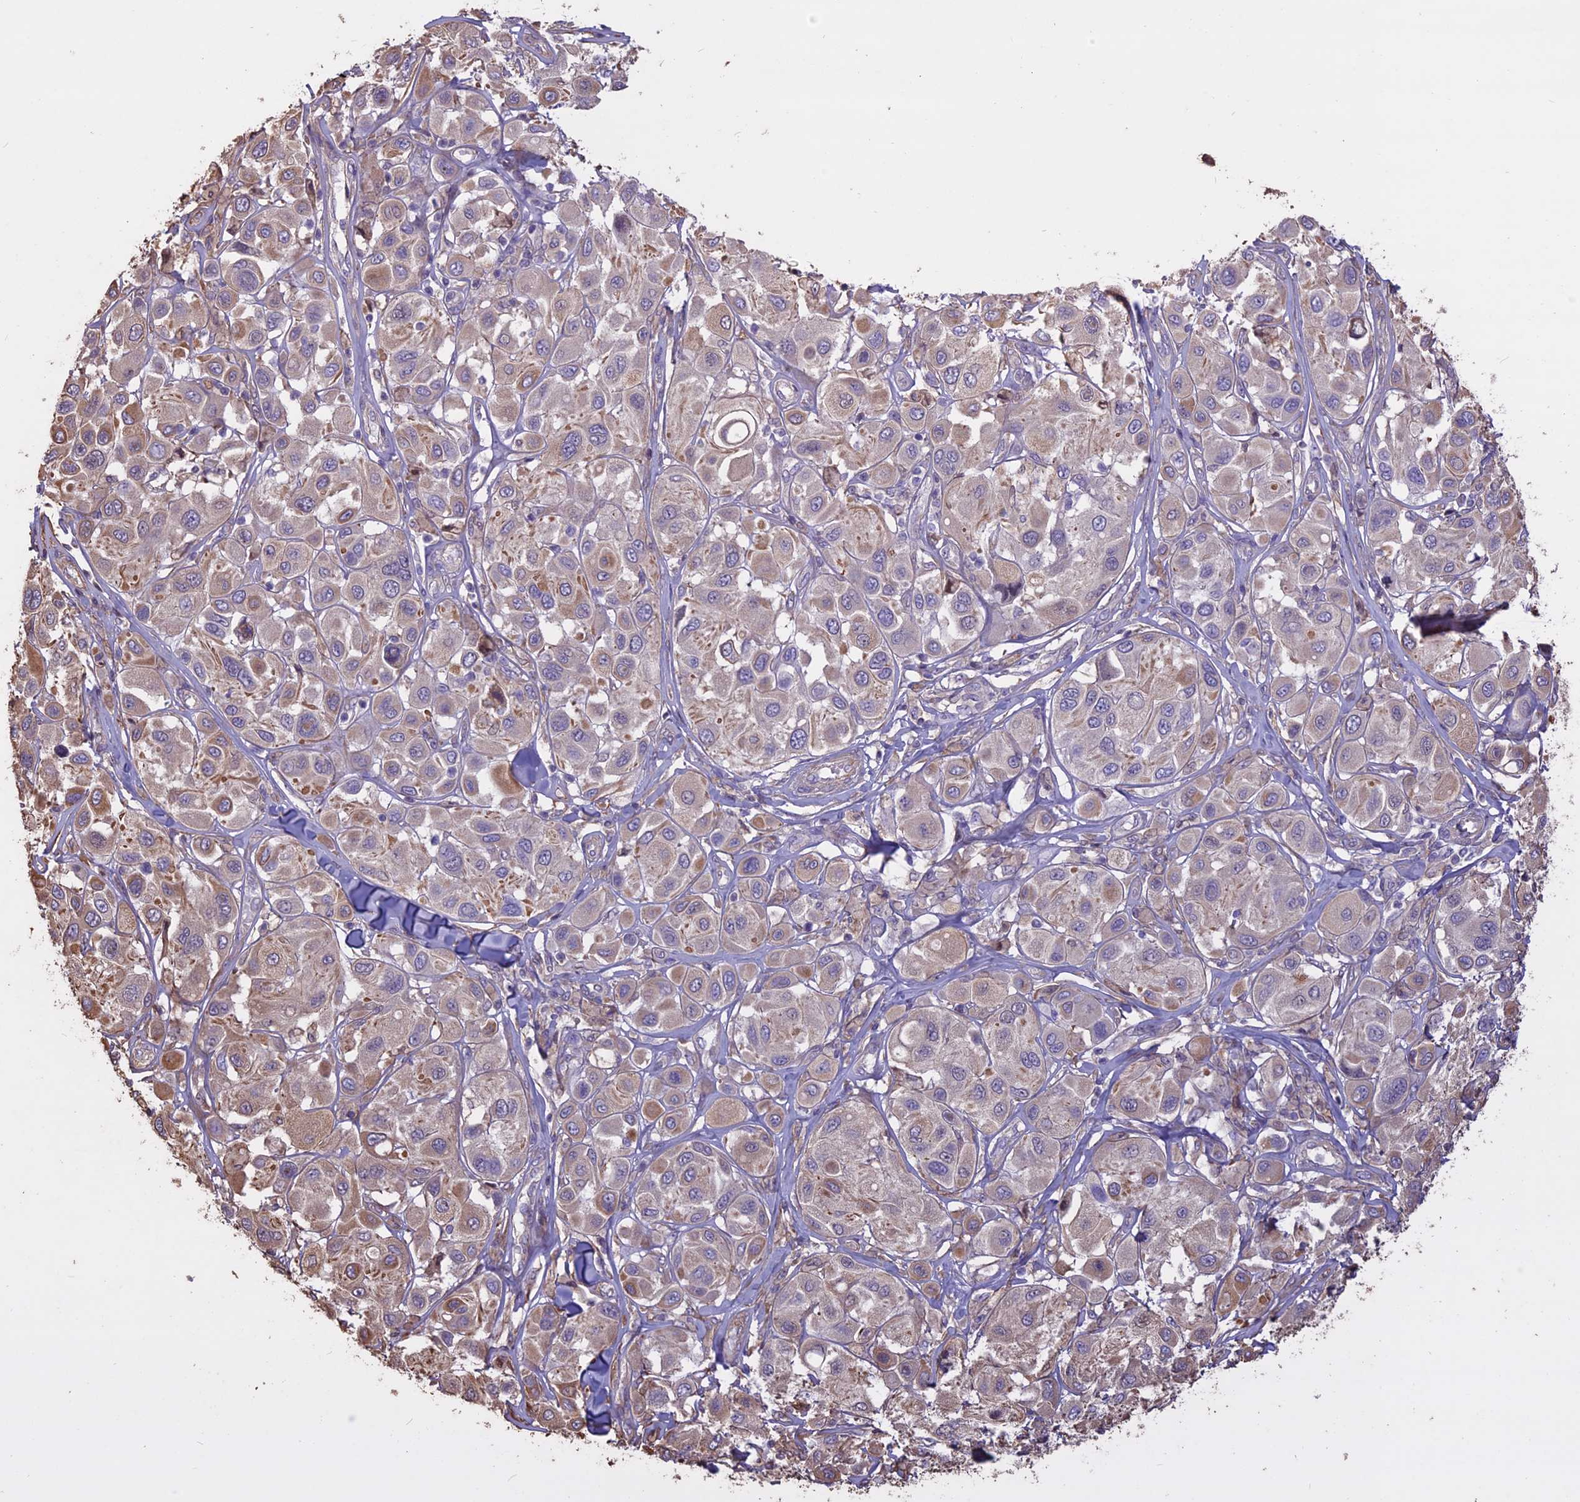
{"staining": {"intensity": "weak", "quantity": "<25%", "location": "cytoplasmic/membranous"}, "tissue": "melanoma", "cell_type": "Tumor cells", "image_type": "cancer", "snomed": [{"axis": "morphology", "description": "Malignant melanoma, Metastatic site"}, {"axis": "topography", "description": "Skin"}], "caption": "There is no significant positivity in tumor cells of malignant melanoma (metastatic site). Brightfield microscopy of immunohistochemistry (IHC) stained with DAB (brown) and hematoxylin (blue), captured at high magnification.", "gene": "CCDC148", "patient": {"sex": "male", "age": 41}}